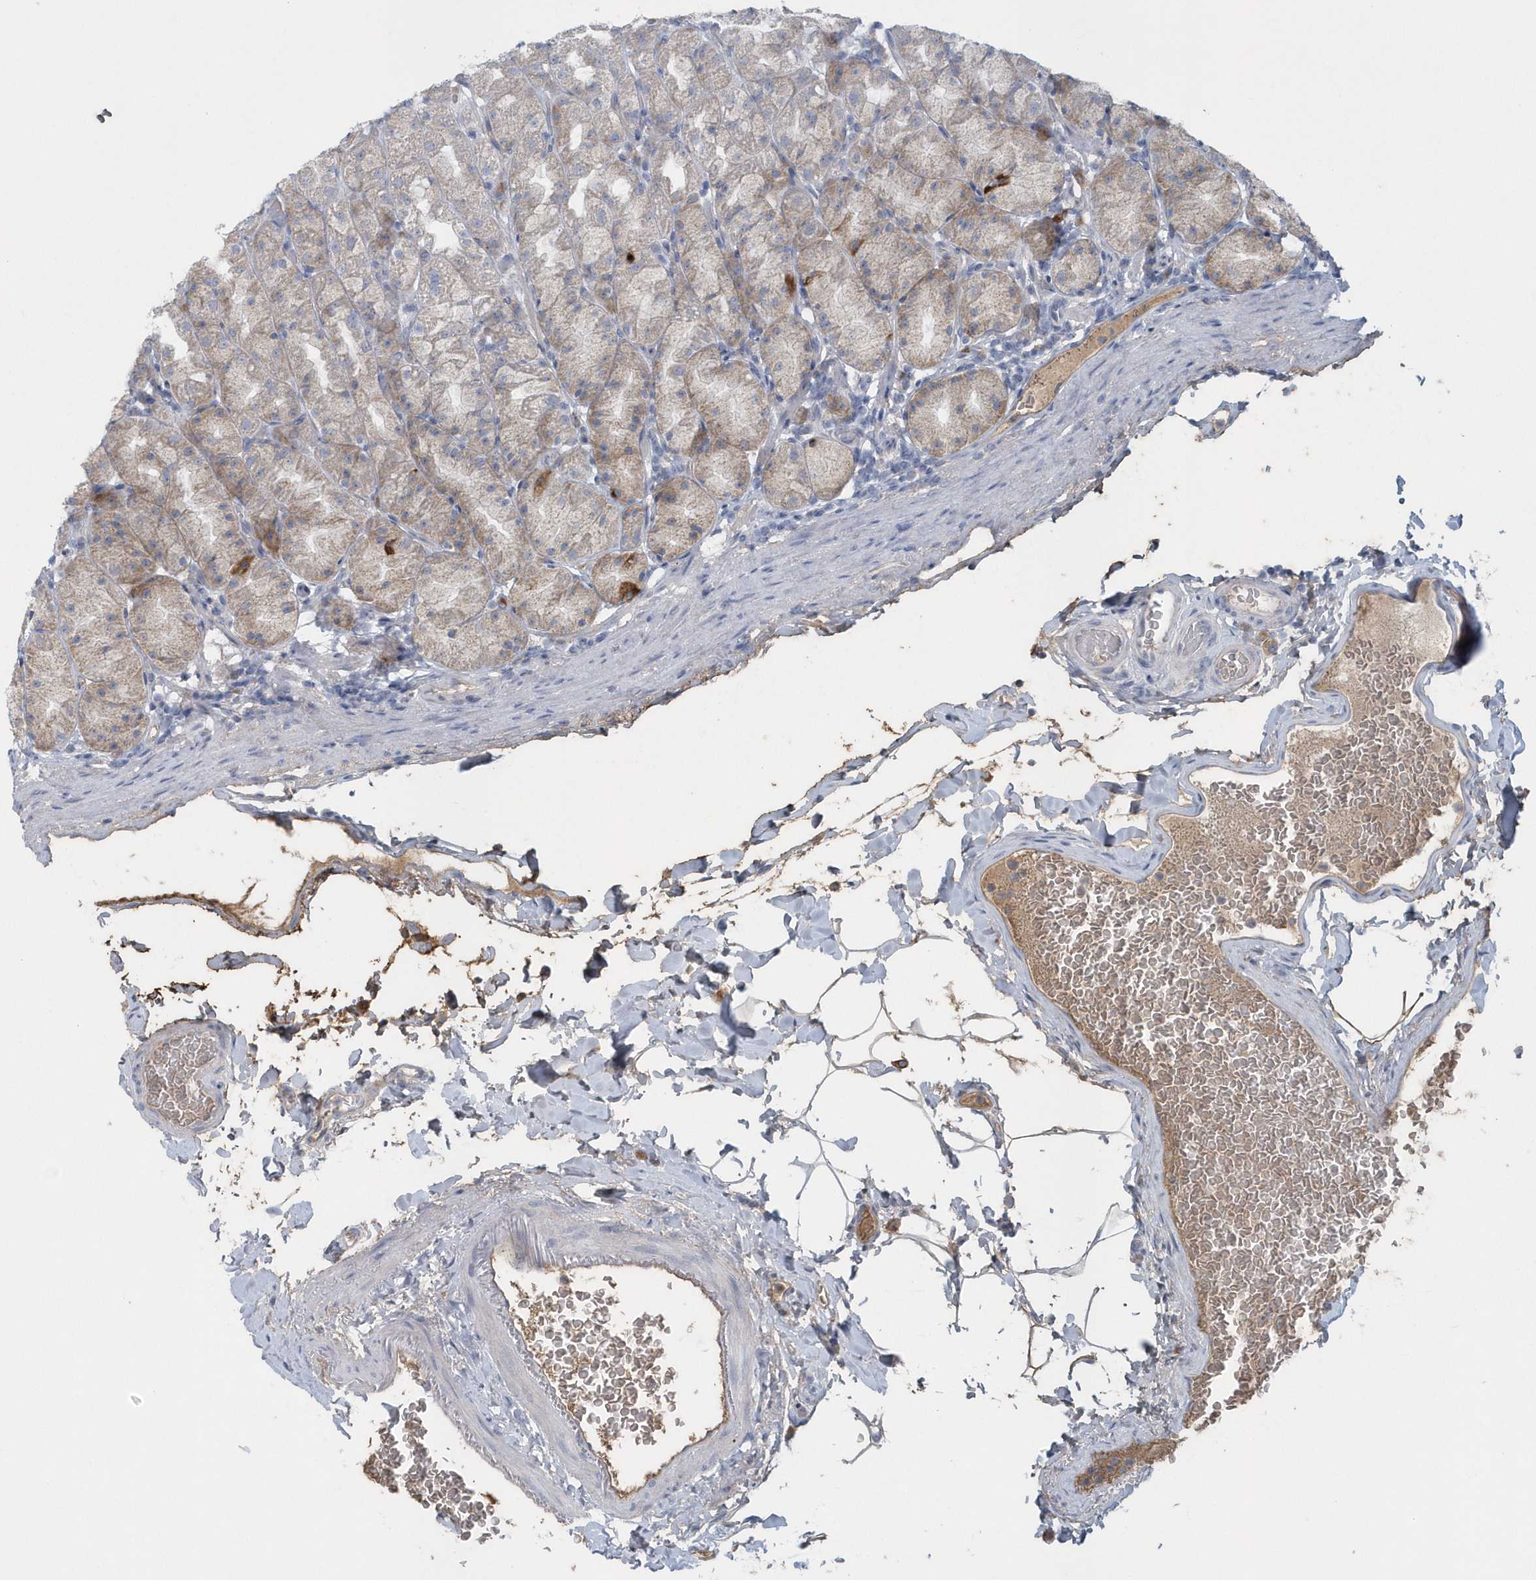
{"staining": {"intensity": "weak", "quantity": "25%-75%", "location": "cytoplasmic/membranous"}, "tissue": "stomach", "cell_type": "Glandular cells", "image_type": "normal", "snomed": [{"axis": "morphology", "description": "Normal tissue, NOS"}, {"axis": "topography", "description": "Stomach, upper"}], "caption": "Protein staining of benign stomach reveals weak cytoplasmic/membranous staining in about 25%-75% of glandular cells. (Brightfield microscopy of DAB IHC at high magnification).", "gene": "SPATA18", "patient": {"sex": "male", "age": 68}}